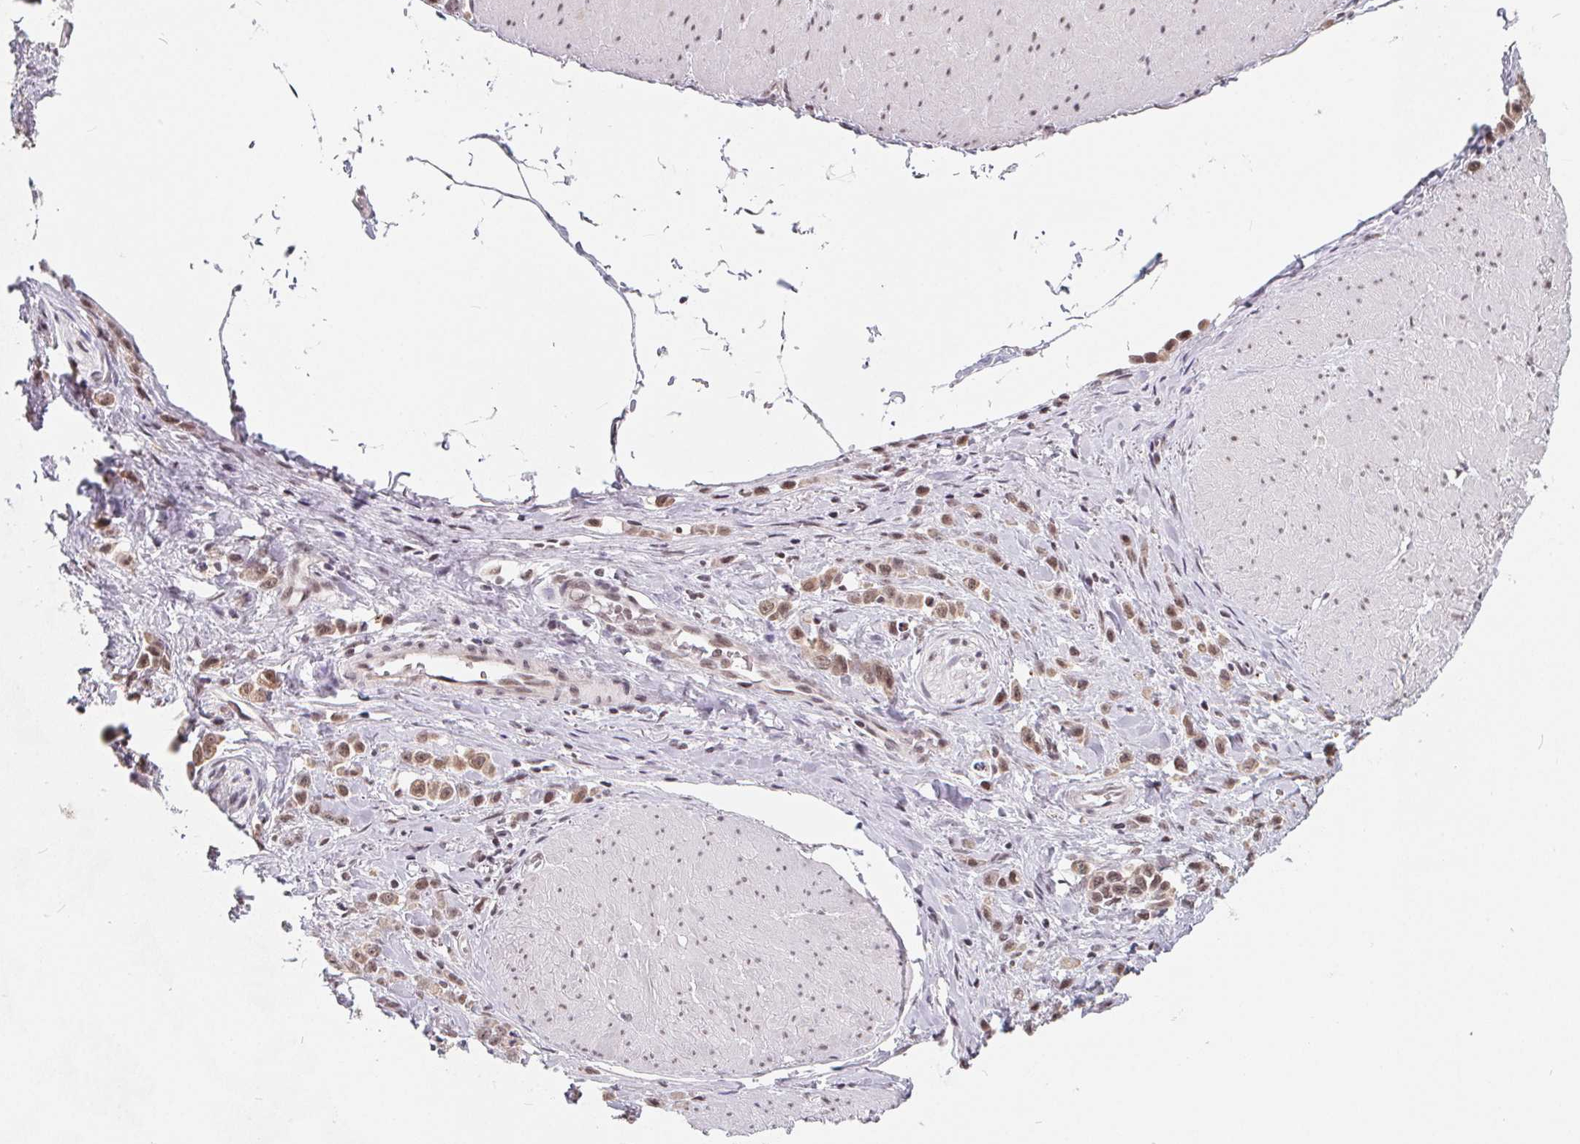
{"staining": {"intensity": "weak", "quantity": ">75%", "location": "nuclear"}, "tissue": "stomach cancer", "cell_type": "Tumor cells", "image_type": "cancer", "snomed": [{"axis": "morphology", "description": "Adenocarcinoma, NOS"}, {"axis": "topography", "description": "Stomach"}], "caption": "Tumor cells demonstrate low levels of weak nuclear staining in about >75% of cells in adenocarcinoma (stomach).", "gene": "TCERG1", "patient": {"sex": "male", "age": 47}}